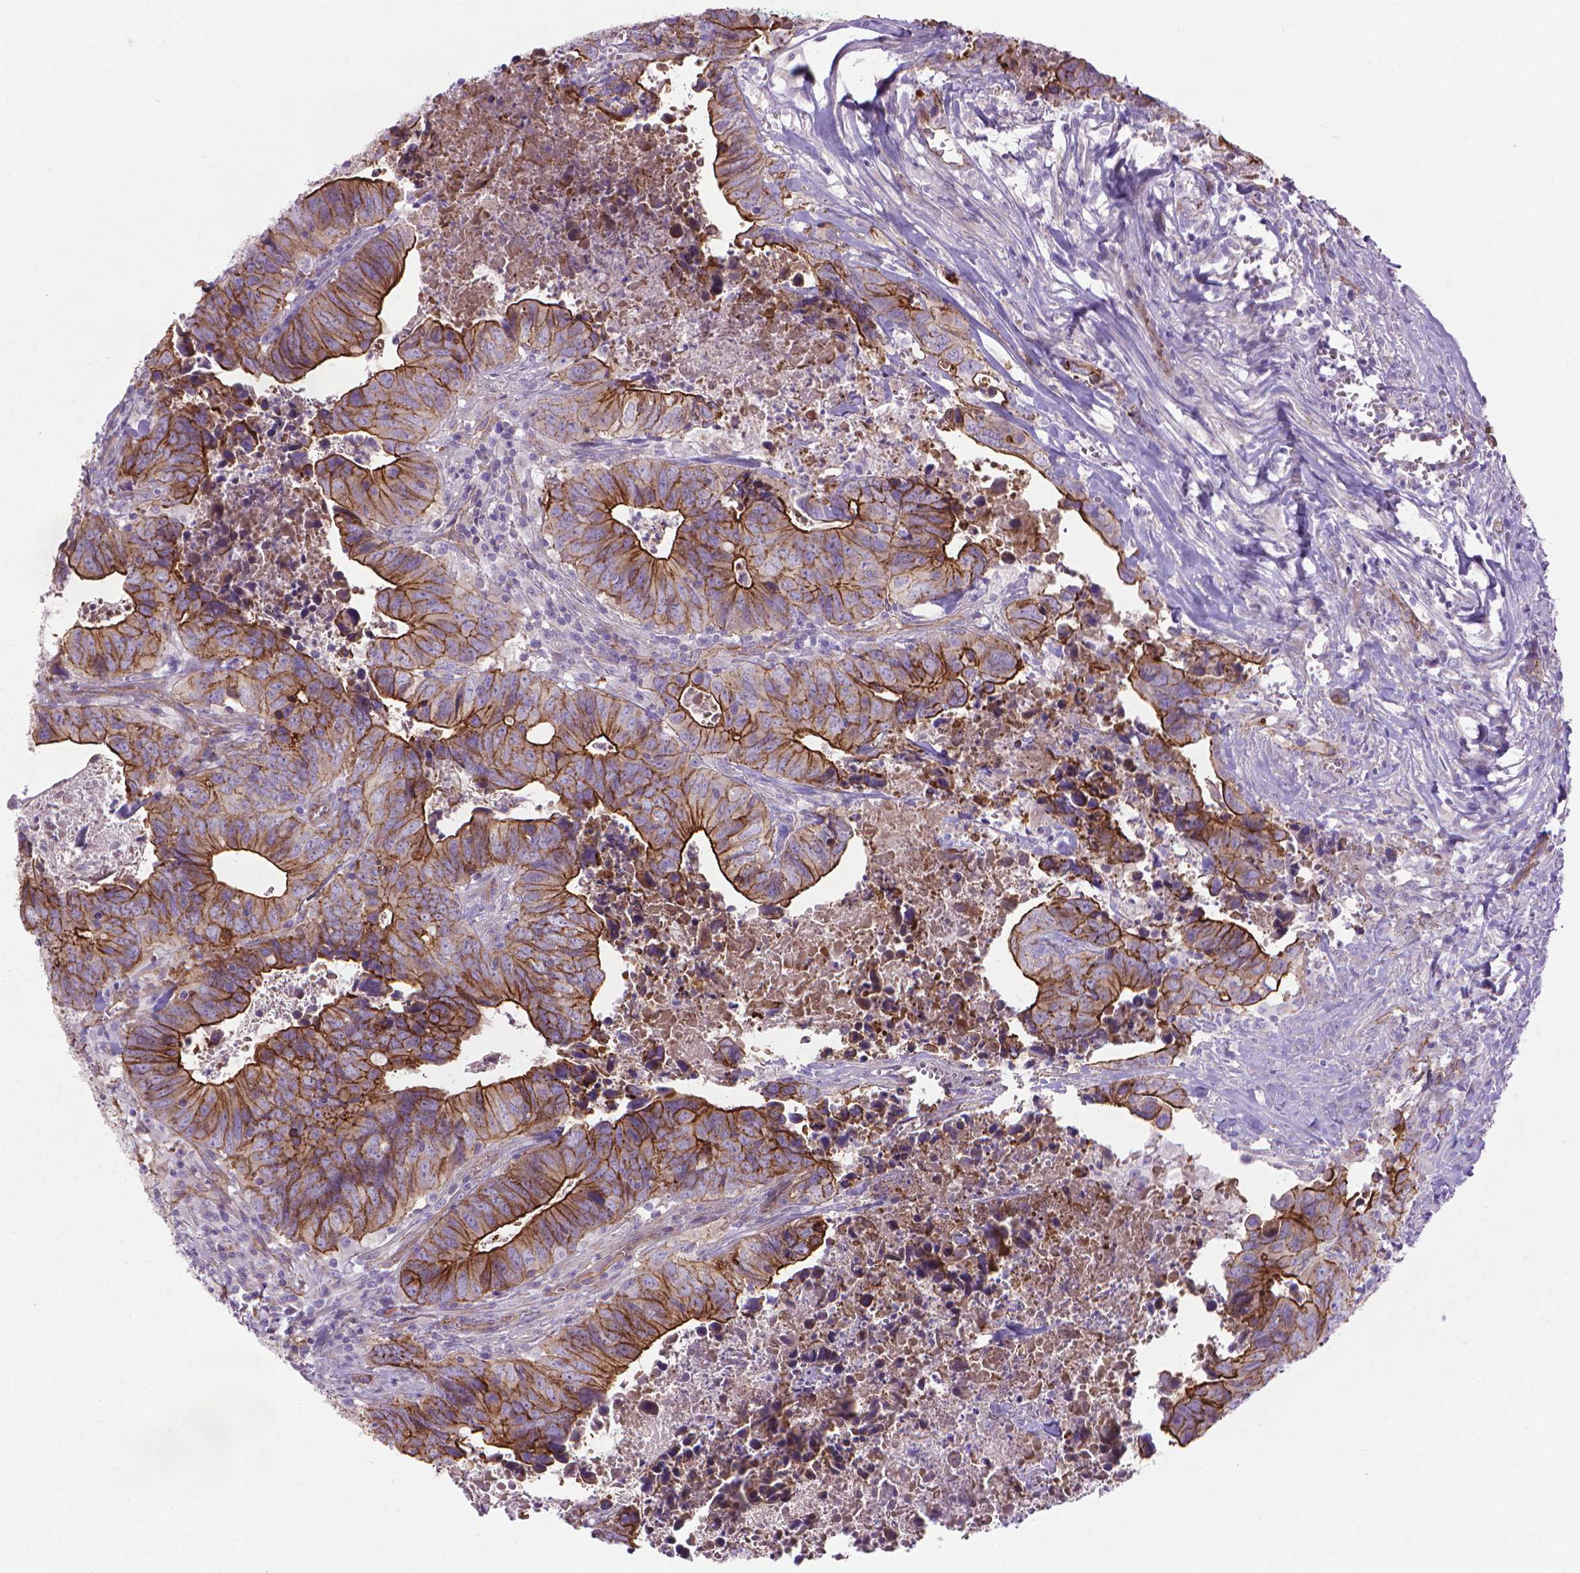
{"staining": {"intensity": "strong", "quantity": ">75%", "location": "cytoplasmic/membranous"}, "tissue": "colorectal cancer", "cell_type": "Tumor cells", "image_type": "cancer", "snomed": [{"axis": "morphology", "description": "Adenocarcinoma, NOS"}, {"axis": "topography", "description": "Colon"}], "caption": "Immunohistochemistry micrograph of colorectal adenocarcinoma stained for a protein (brown), which demonstrates high levels of strong cytoplasmic/membranous staining in about >75% of tumor cells.", "gene": "TENT5A", "patient": {"sex": "female", "age": 82}}